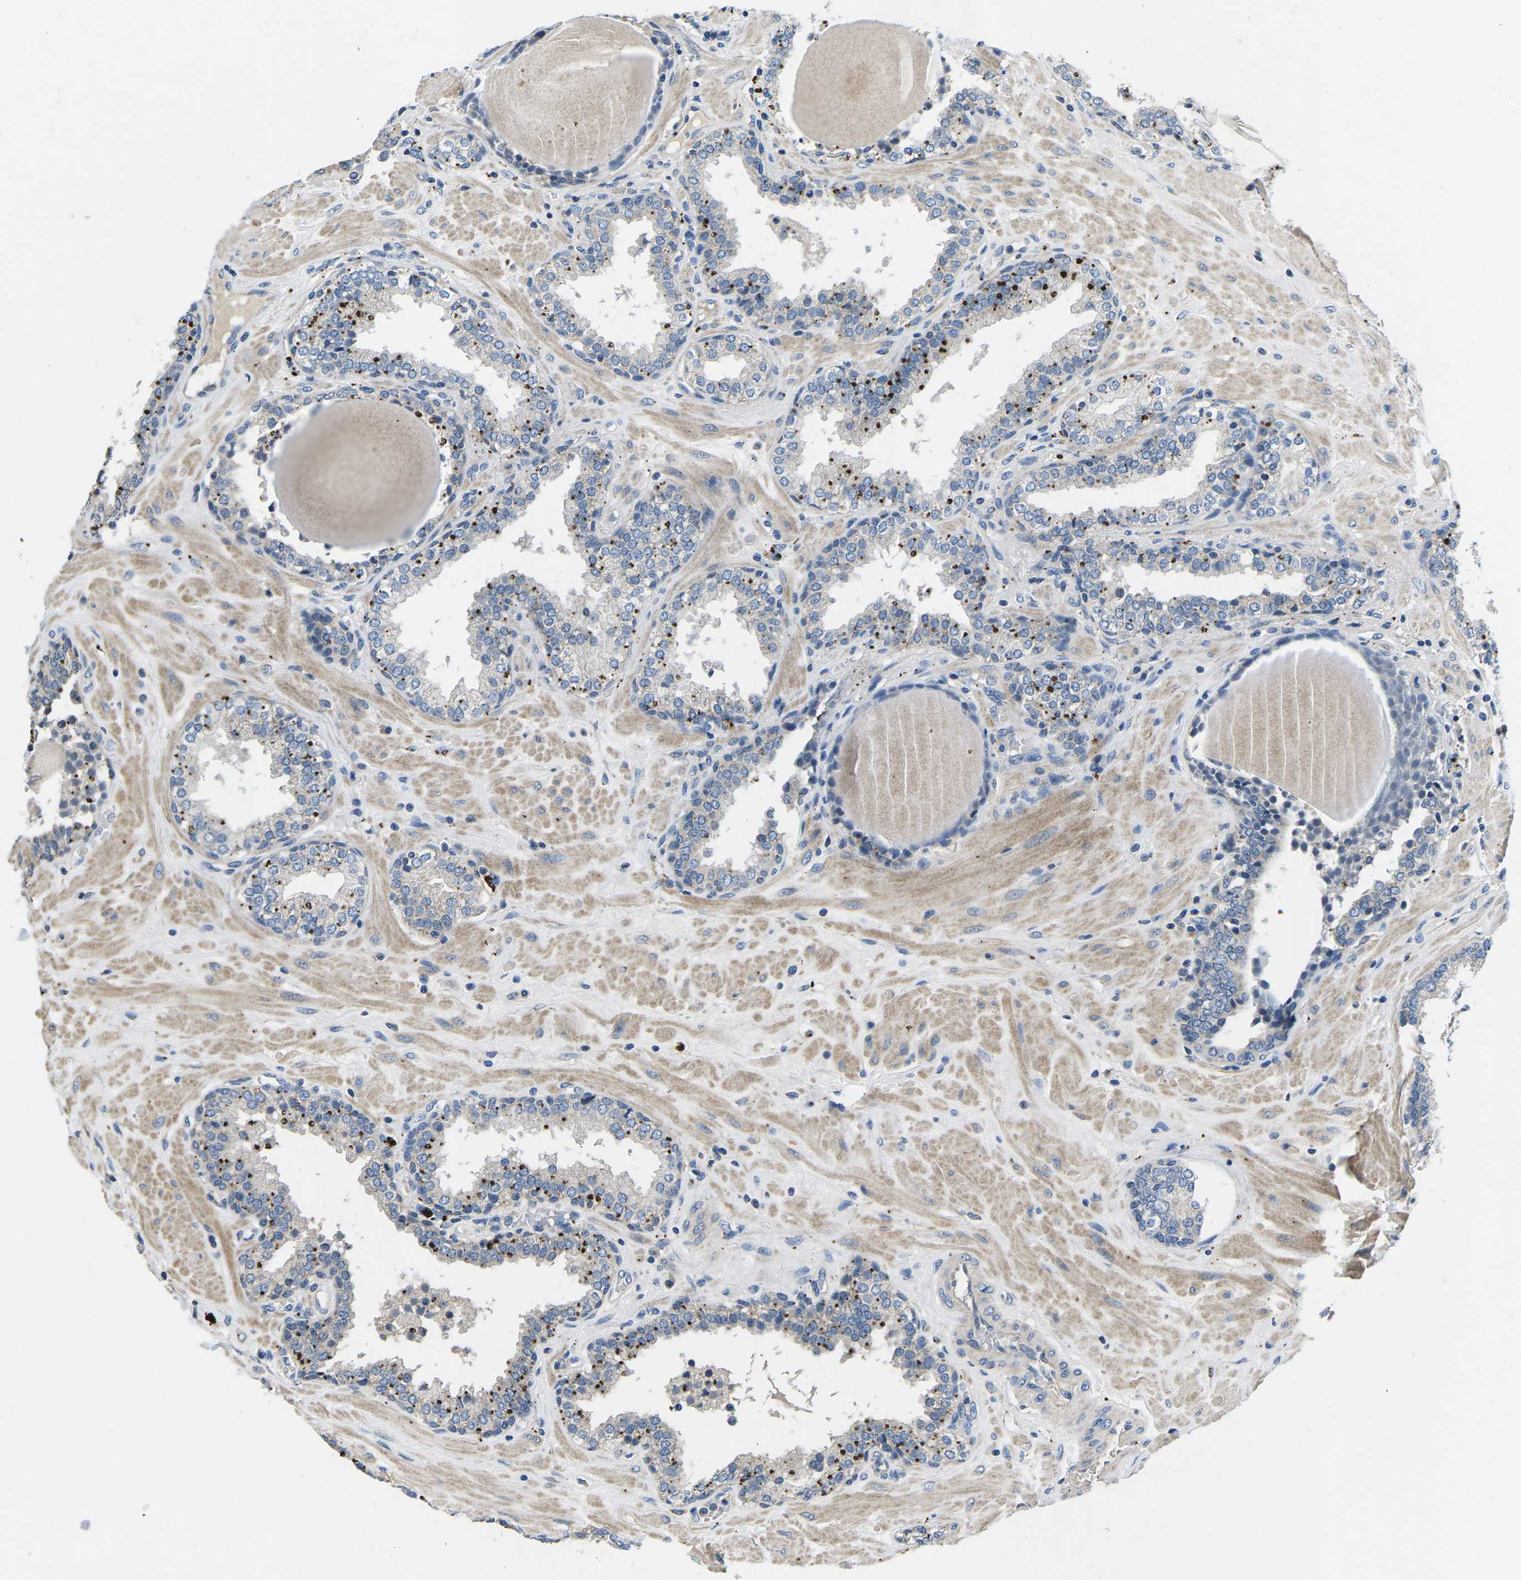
{"staining": {"intensity": "strong", "quantity": "<25%", "location": "cytoplasmic/membranous"}, "tissue": "prostate", "cell_type": "Glandular cells", "image_type": "normal", "snomed": [{"axis": "morphology", "description": "Normal tissue, NOS"}, {"axis": "topography", "description": "Prostate"}], "caption": "Immunohistochemistry (IHC) of unremarkable prostate shows medium levels of strong cytoplasmic/membranous staining in approximately <25% of glandular cells. Using DAB (brown) and hematoxylin (blue) stains, captured at high magnification using brightfield microscopy.", "gene": "PDCD6IP", "patient": {"sex": "male", "age": 51}}